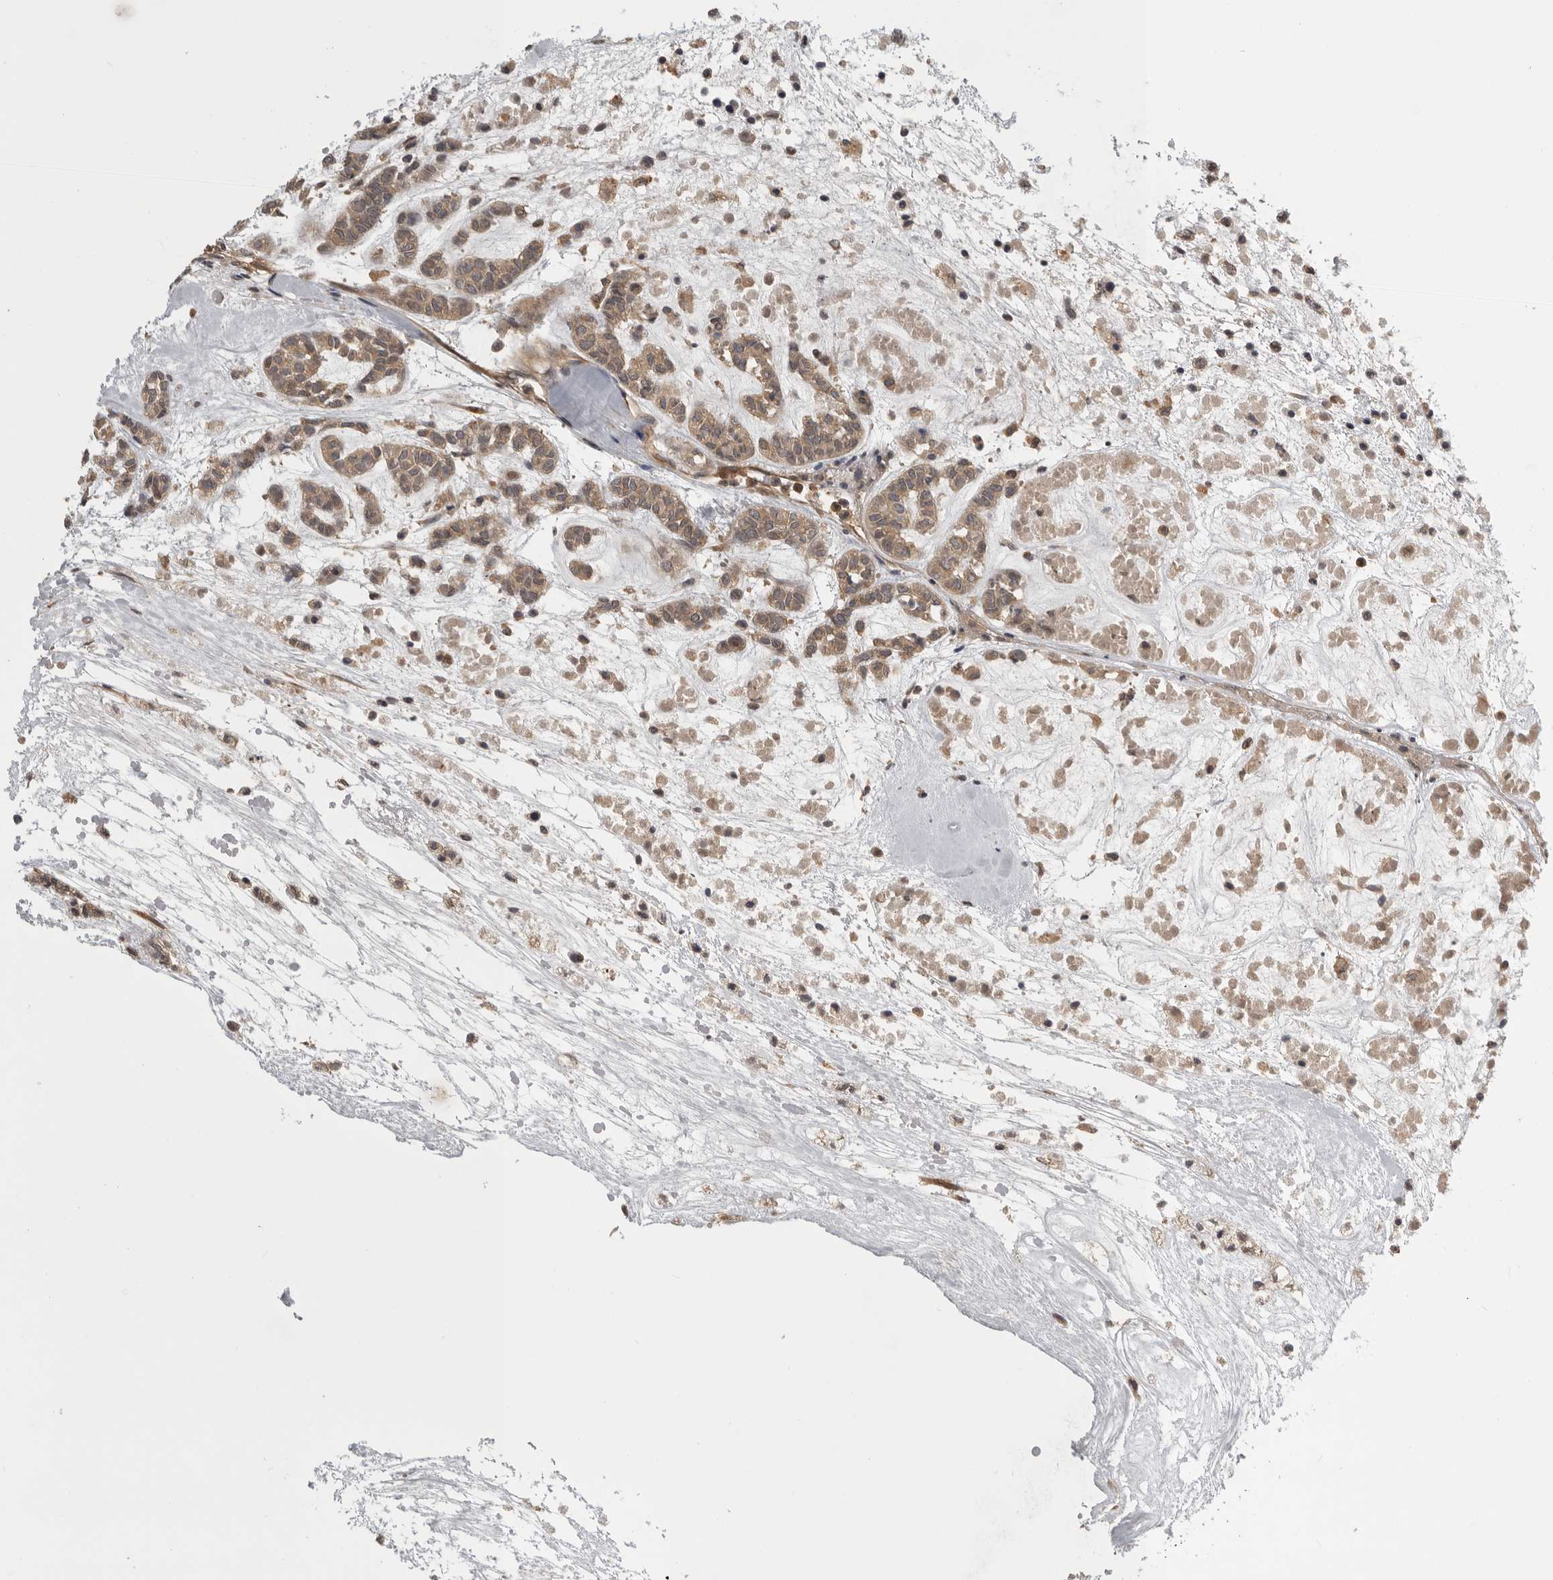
{"staining": {"intensity": "weak", "quantity": ">75%", "location": "cytoplasmic/membranous"}, "tissue": "head and neck cancer", "cell_type": "Tumor cells", "image_type": "cancer", "snomed": [{"axis": "morphology", "description": "Adenocarcinoma, NOS"}, {"axis": "morphology", "description": "Adenoma, NOS"}, {"axis": "topography", "description": "Head-Neck"}], "caption": "DAB (3,3'-diaminobenzidine) immunohistochemical staining of head and neck adenoma displays weak cytoplasmic/membranous protein positivity in about >75% of tumor cells.", "gene": "CUEDC1", "patient": {"sex": "female", "age": 55}}